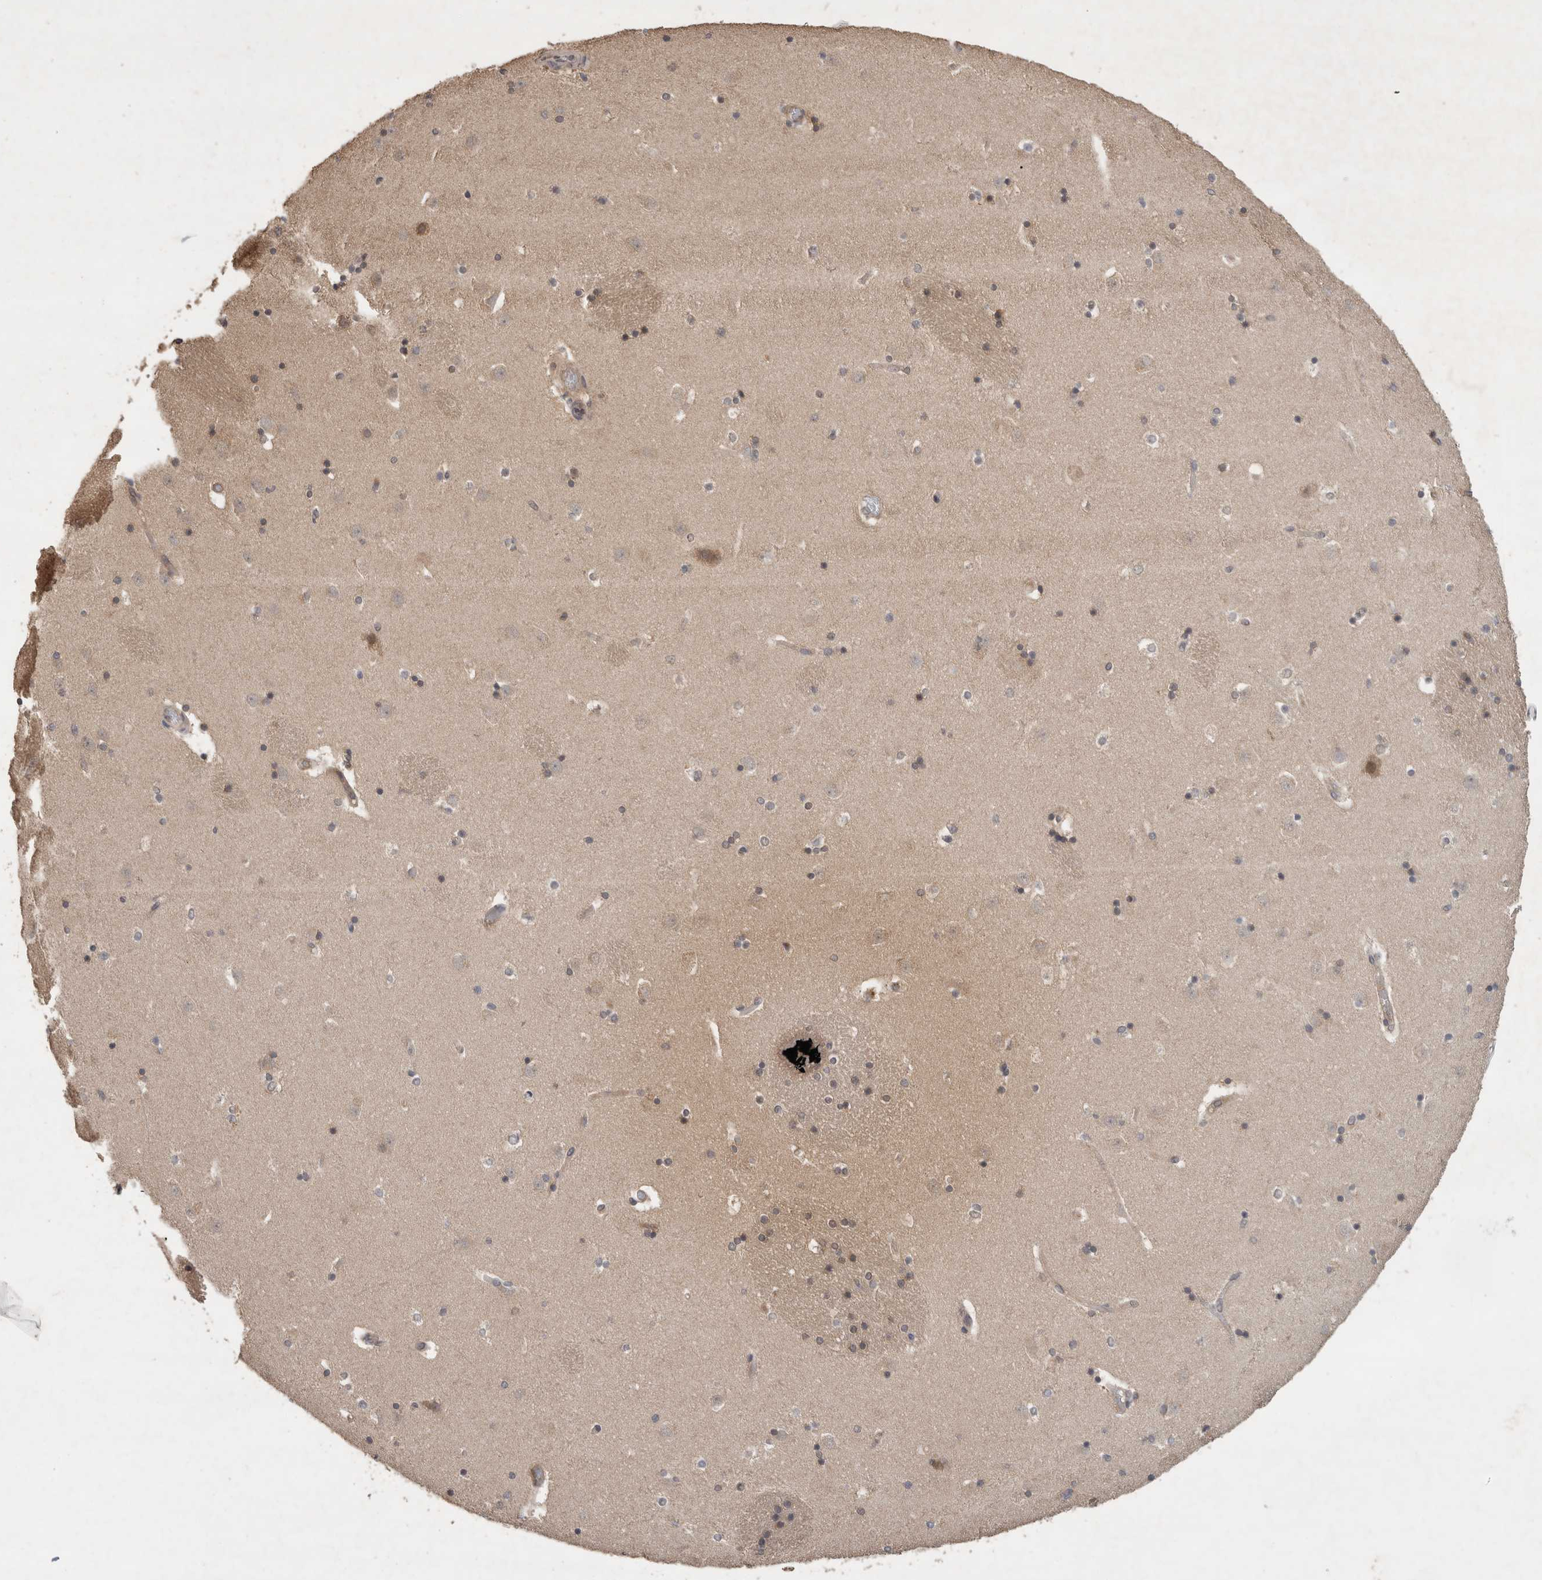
{"staining": {"intensity": "moderate", "quantity": "<25%", "location": "cytoplasmic/membranous"}, "tissue": "caudate", "cell_type": "Glial cells", "image_type": "normal", "snomed": [{"axis": "morphology", "description": "Normal tissue, NOS"}, {"axis": "topography", "description": "Lateral ventricle wall"}], "caption": "Unremarkable caudate was stained to show a protein in brown. There is low levels of moderate cytoplasmic/membranous expression in approximately <25% of glial cells. (DAB IHC with brightfield microscopy, high magnification).", "gene": "OTUD7B", "patient": {"sex": "male", "age": 45}}